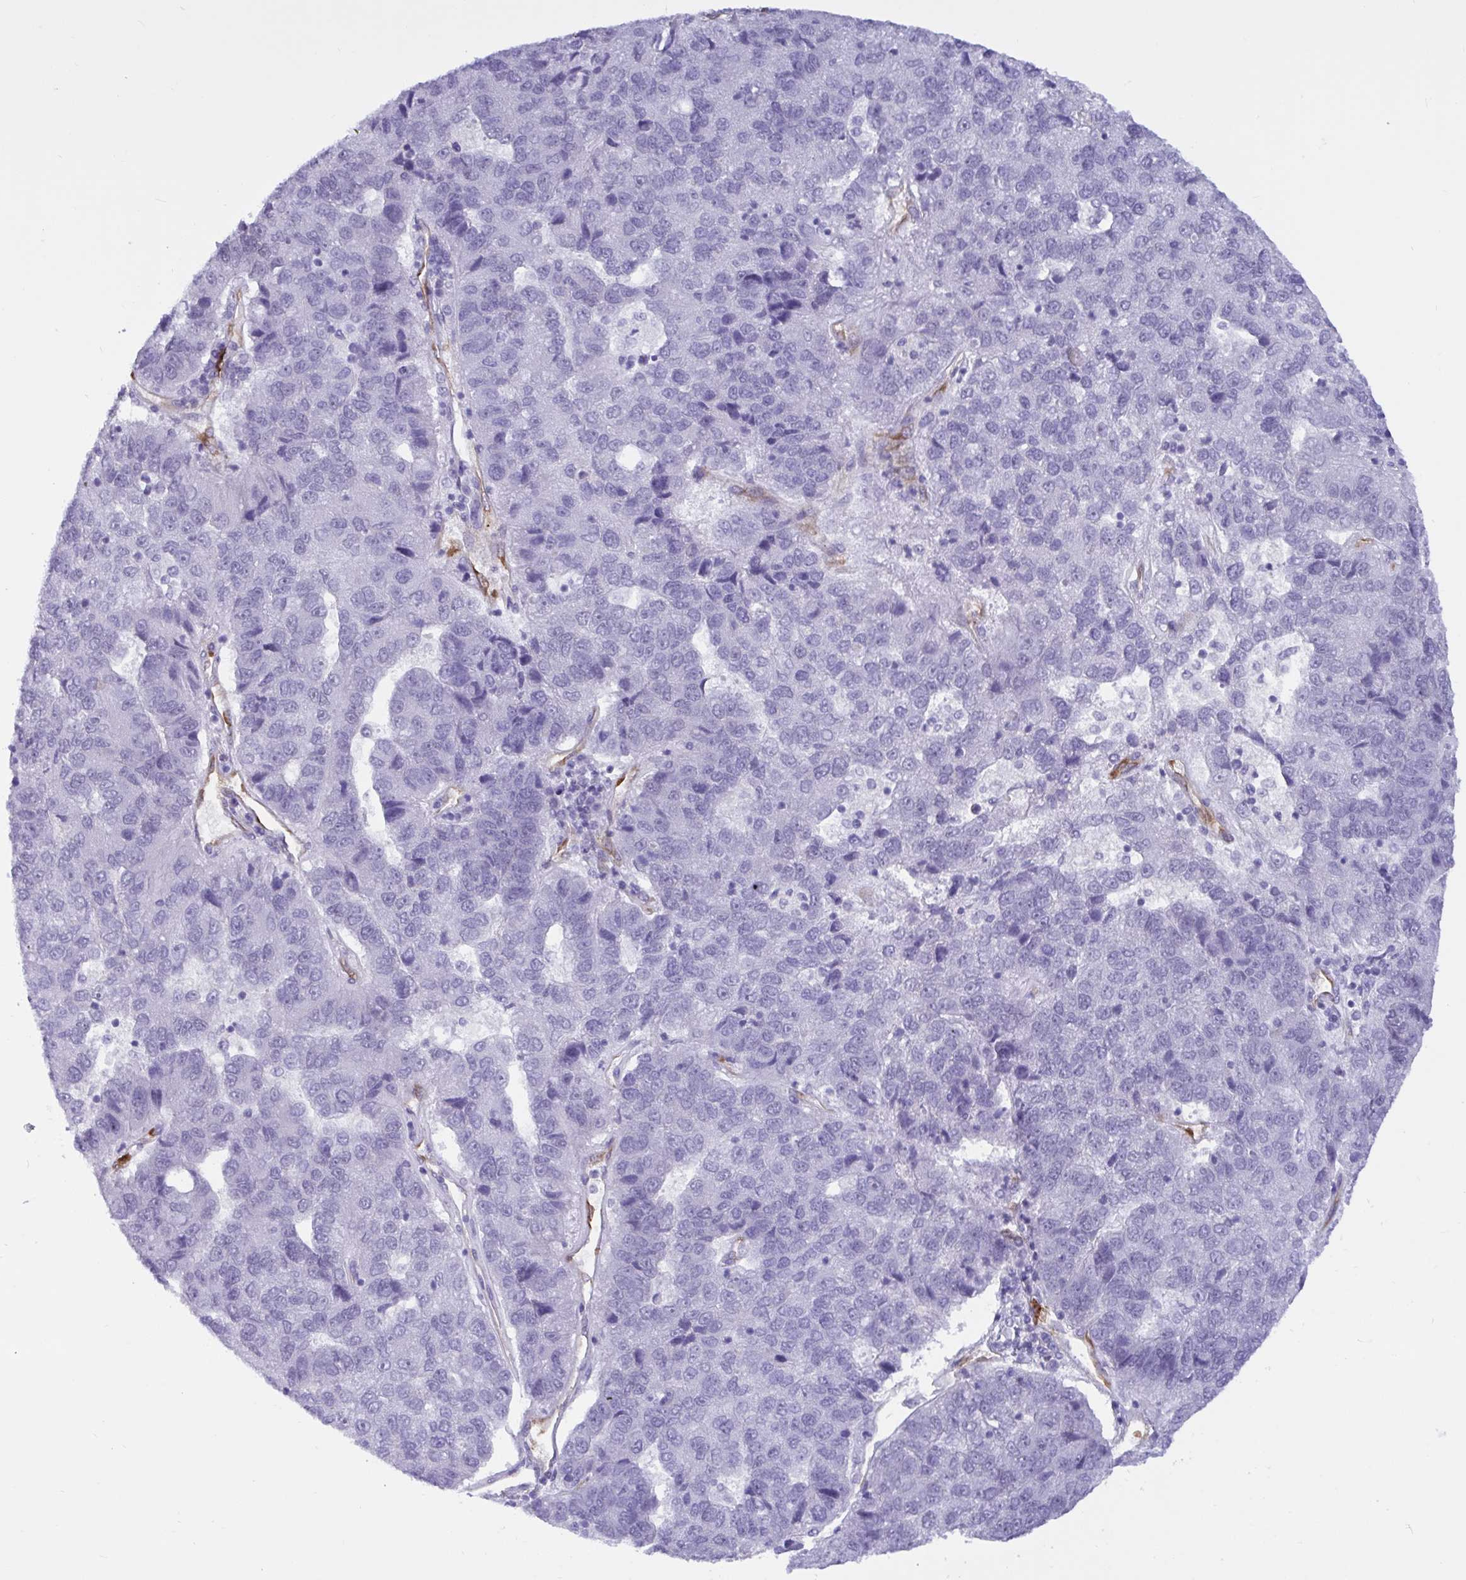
{"staining": {"intensity": "negative", "quantity": "none", "location": "none"}, "tissue": "pancreatic cancer", "cell_type": "Tumor cells", "image_type": "cancer", "snomed": [{"axis": "morphology", "description": "Adenocarcinoma, NOS"}, {"axis": "topography", "description": "Pancreas"}], "caption": "IHC micrograph of adenocarcinoma (pancreatic) stained for a protein (brown), which demonstrates no expression in tumor cells.", "gene": "EML1", "patient": {"sex": "female", "age": 61}}